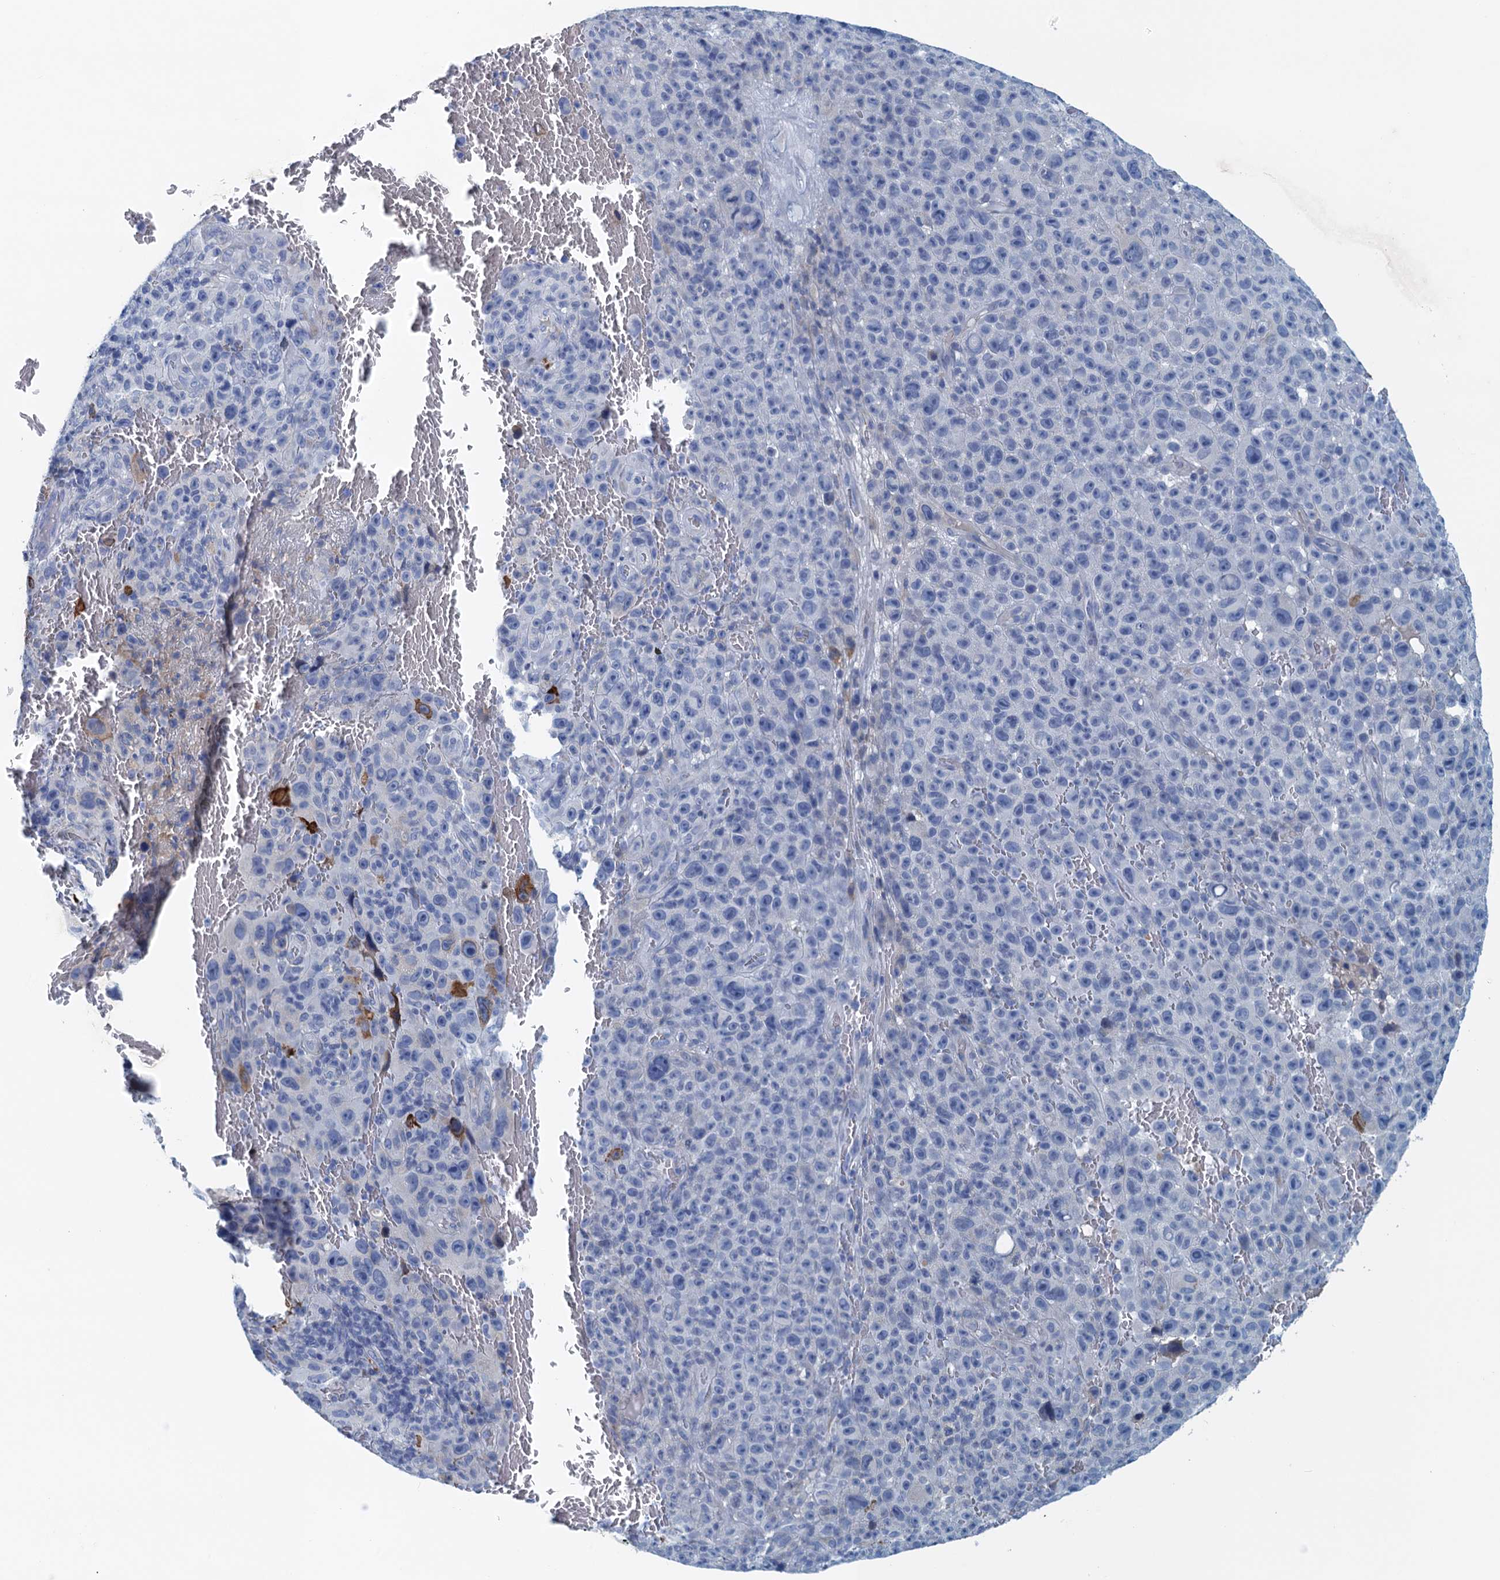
{"staining": {"intensity": "moderate", "quantity": "<25%", "location": "cytoplasmic/membranous"}, "tissue": "melanoma", "cell_type": "Tumor cells", "image_type": "cancer", "snomed": [{"axis": "morphology", "description": "Malignant melanoma, NOS"}, {"axis": "topography", "description": "Skin"}], "caption": "Immunohistochemical staining of human melanoma shows moderate cytoplasmic/membranous protein staining in approximately <25% of tumor cells.", "gene": "C10orf88", "patient": {"sex": "female", "age": 82}}